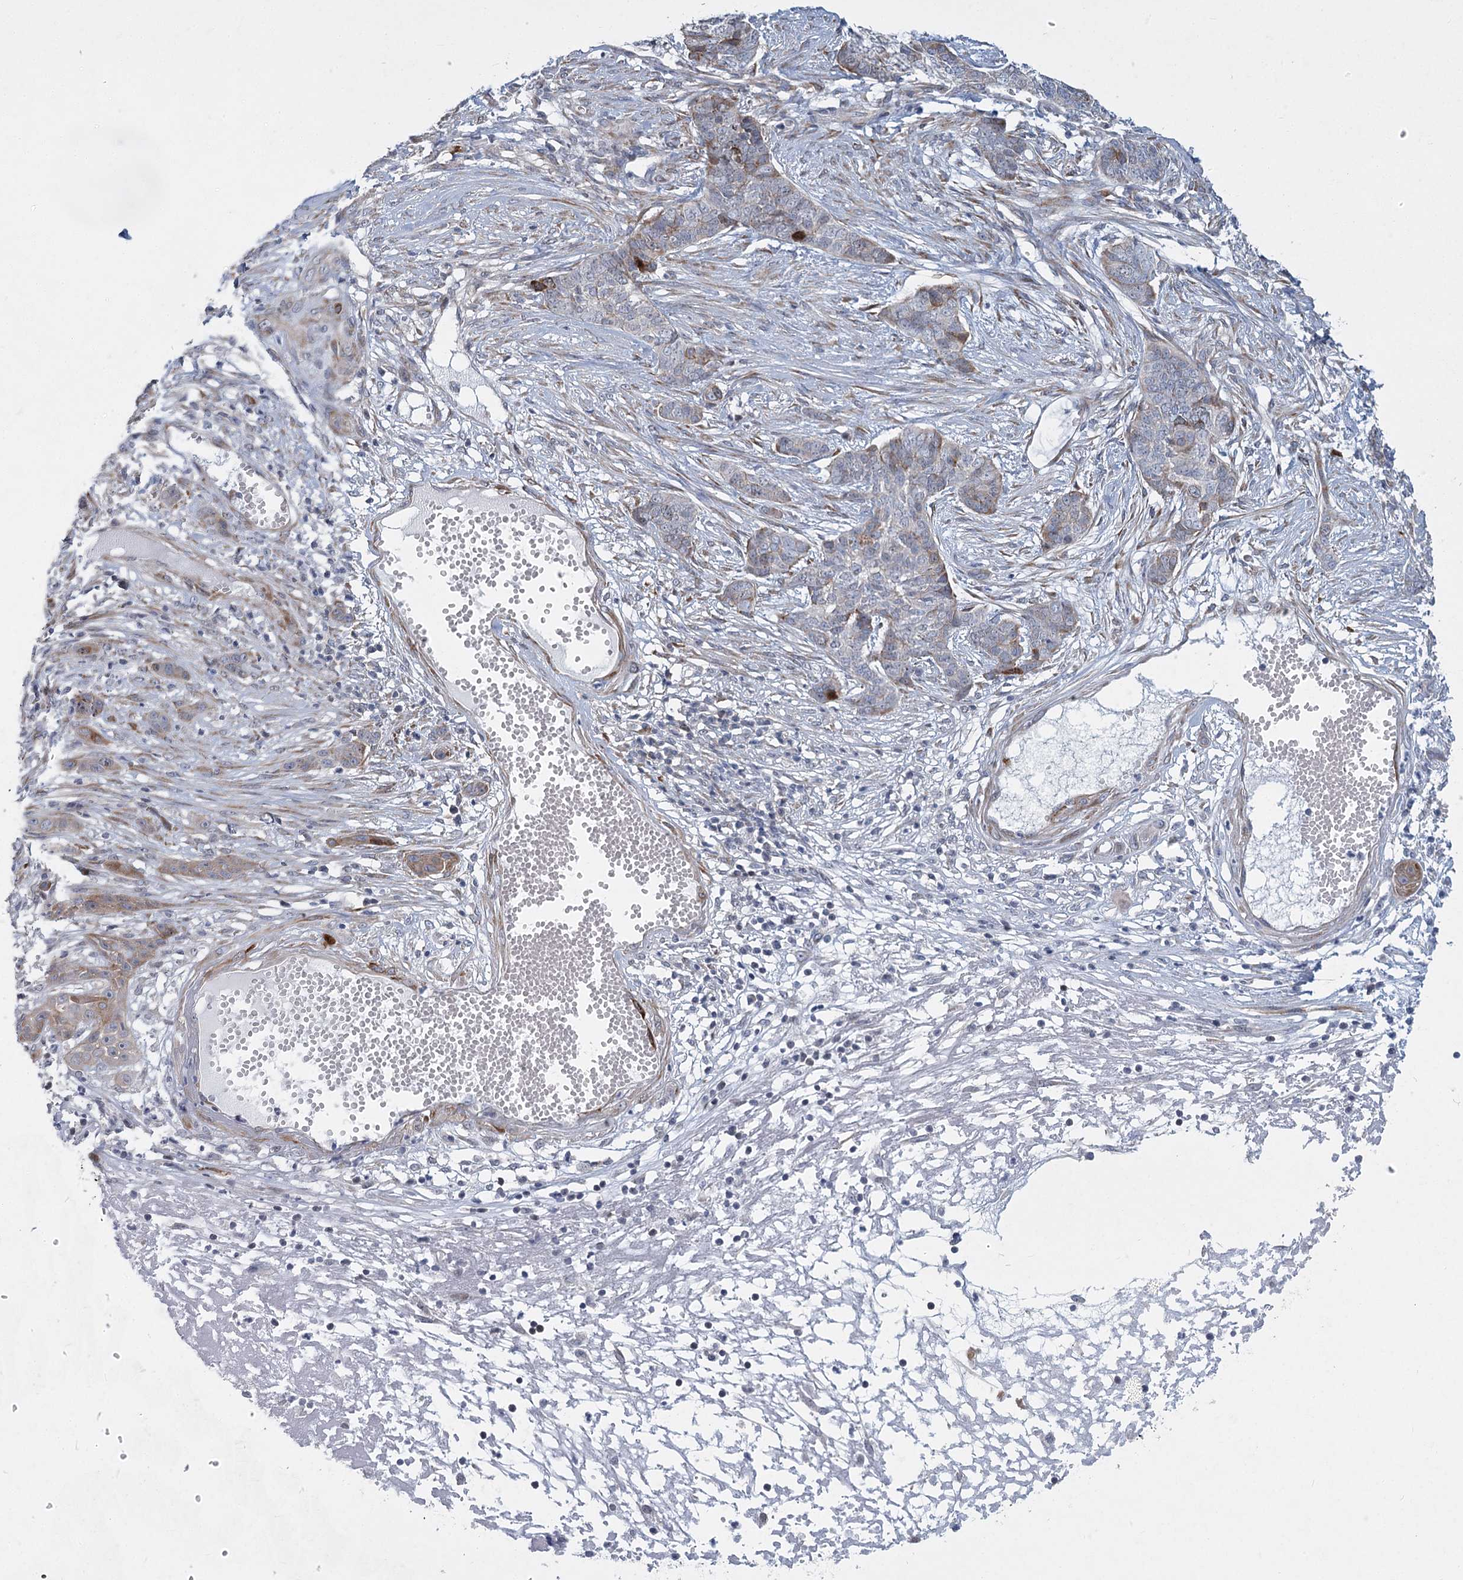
{"staining": {"intensity": "moderate", "quantity": "25%-75%", "location": "cytoplasmic/membranous"}, "tissue": "skin cancer", "cell_type": "Tumor cells", "image_type": "cancer", "snomed": [{"axis": "morphology", "description": "Basal cell carcinoma"}, {"axis": "topography", "description": "Skin"}], "caption": "Brown immunohistochemical staining in skin cancer shows moderate cytoplasmic/membranous staining in about 25%-75% of tumor cells. Nuclei are stained in blue.", "gene": "ABITRAM", "patient": {"sex": "female", "age": 64}}